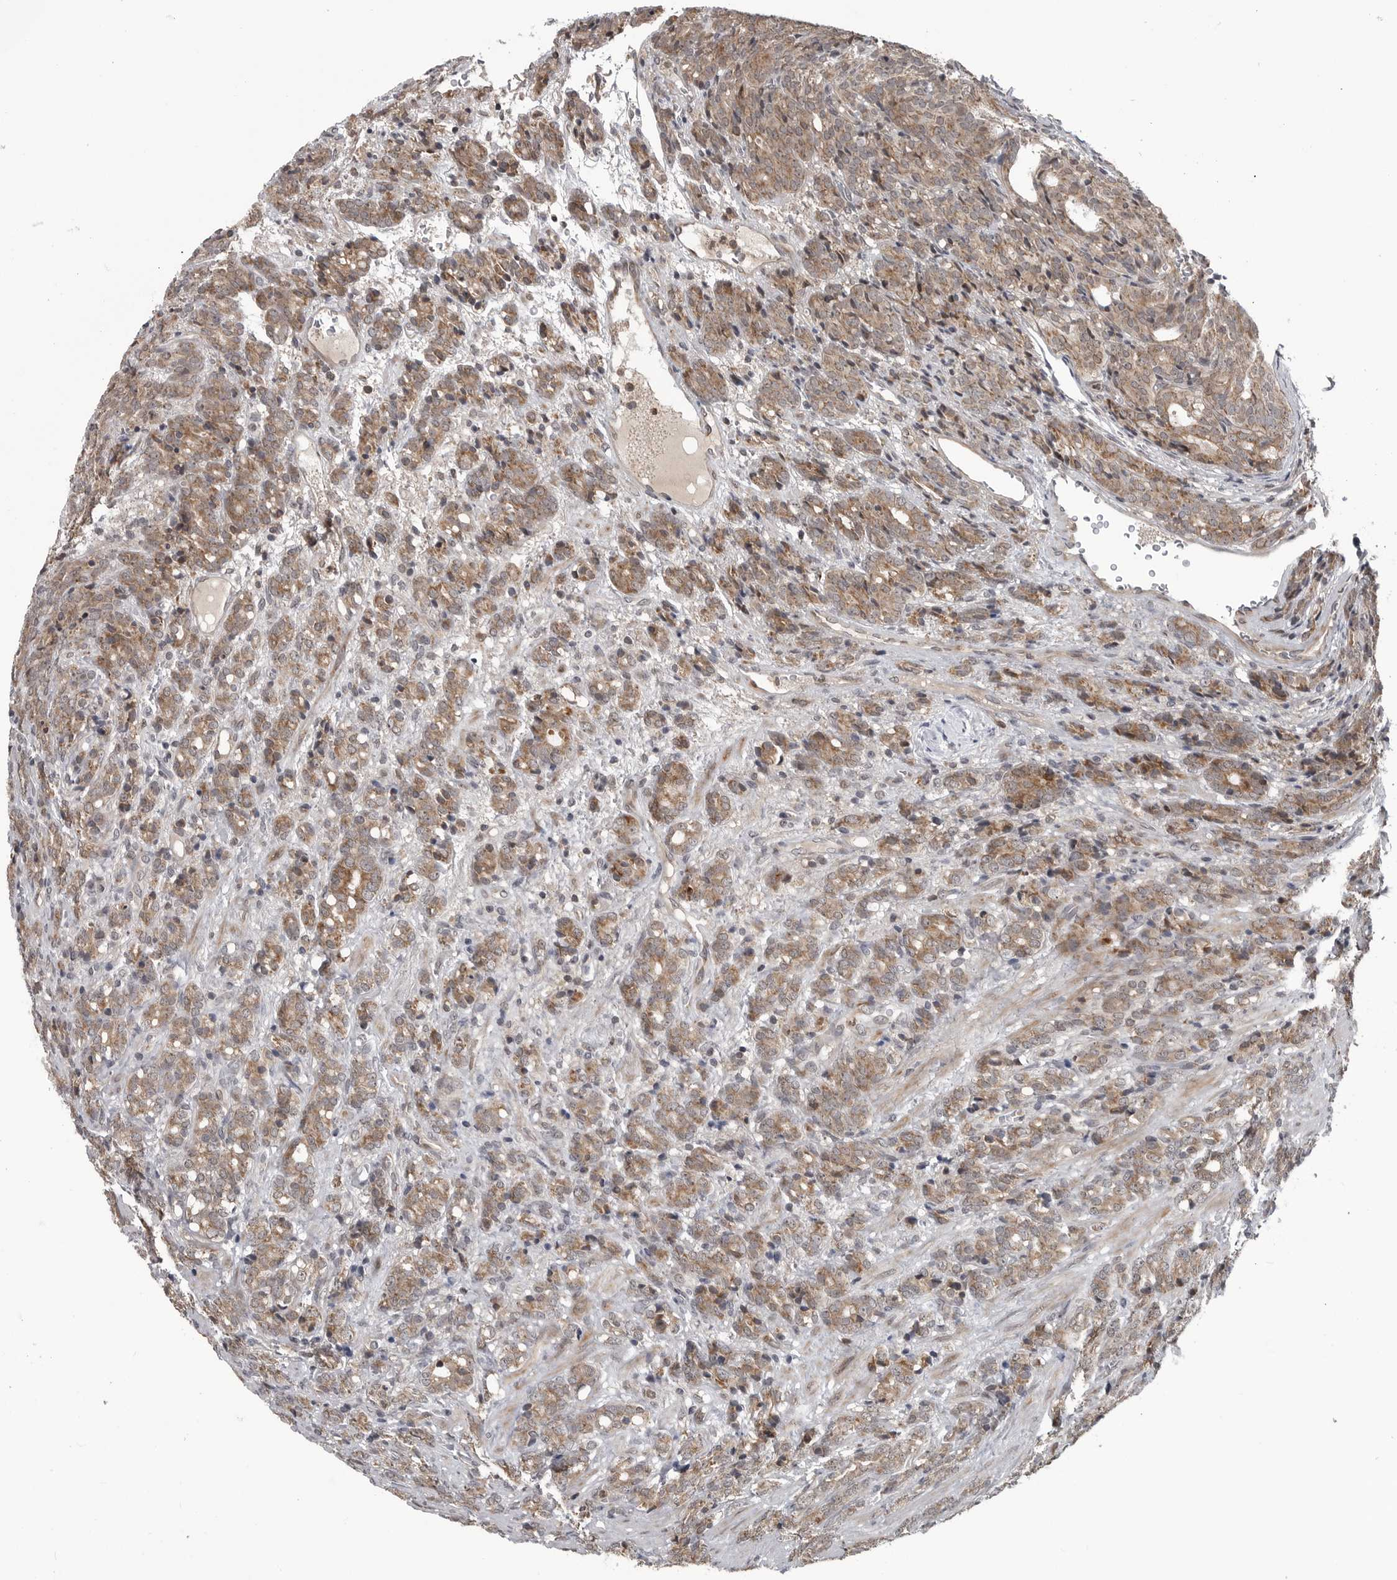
{"staining": {"intensity": "moderate", "quantity": ">75%", "location": "cytoplasmic/membranous"}, "tissue": "prostate cancer", "cell_type": "Tumor cells", "image_type": "cancer", "snomed": [{"axis": "morphology", "description": "Adenocarcinoma, High grade"}, {"axis": "topography", "description": "Prostate"}], "caption": "Prostate cancer (adenocarcinoma (high-grade)) stained with a protein marker reveals moderate staining in tumor cells.", "gene": "FAAP100", "patient": {"sex": "male", "age": 62}}